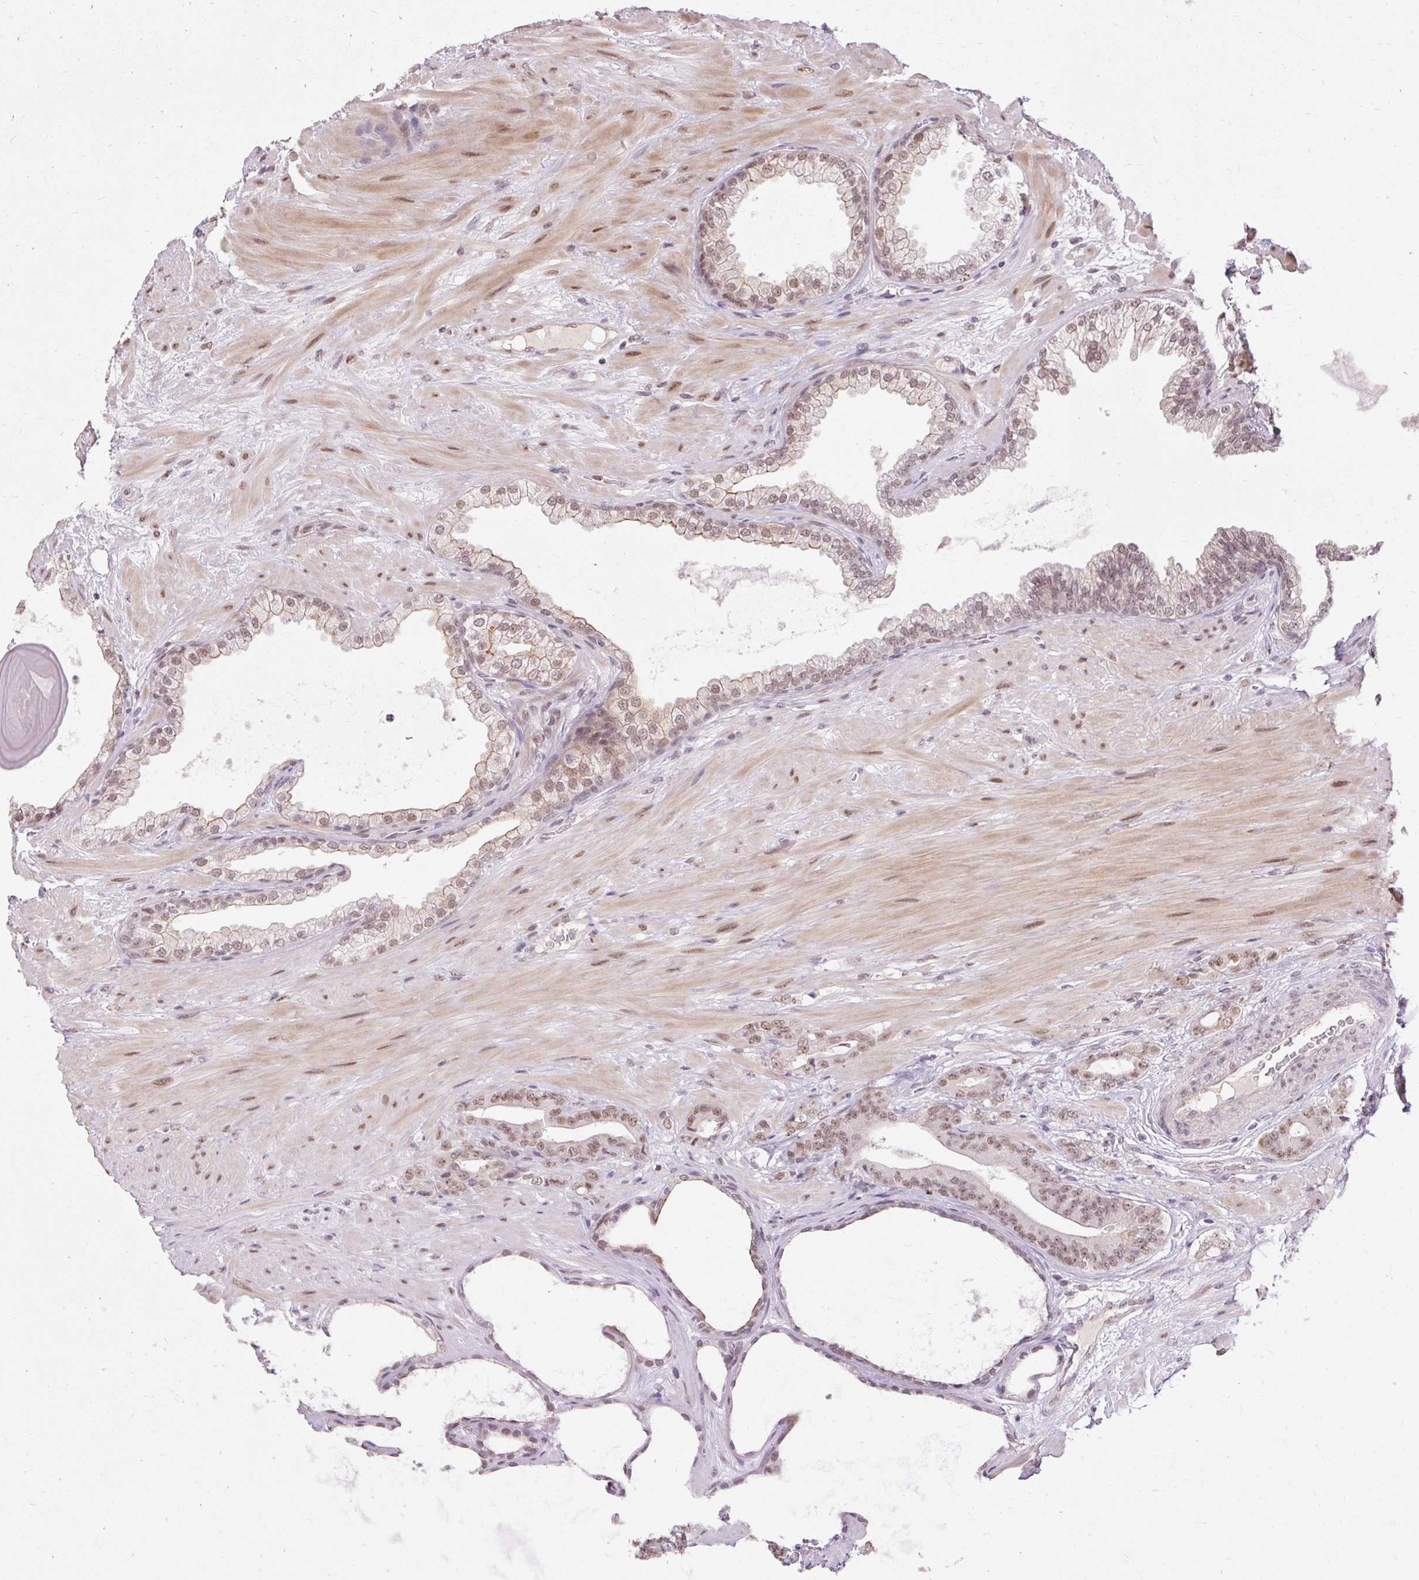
{"staining": {"intensity": "moderate", "quantity": ">75%", "location": "nuclear"}, "tissue": "prostate cancer", "cell_type": "Tumor cells", "image_type": "cancer", "snomed": [{"axis": "morphology", "description": "Adenocarcinoma, Low grade"}, {"axis": "topography", "description": "Prostate"}], "caption": "Protein analysis of prostate cancer tissue shows moderate nuclear staining in approximately >75% of tumor cells. The protein is shown in brown color, while the nuclei are stained blue.", "gene": "NPIPB12", "patient": {"sex": "male", "age": 61}}